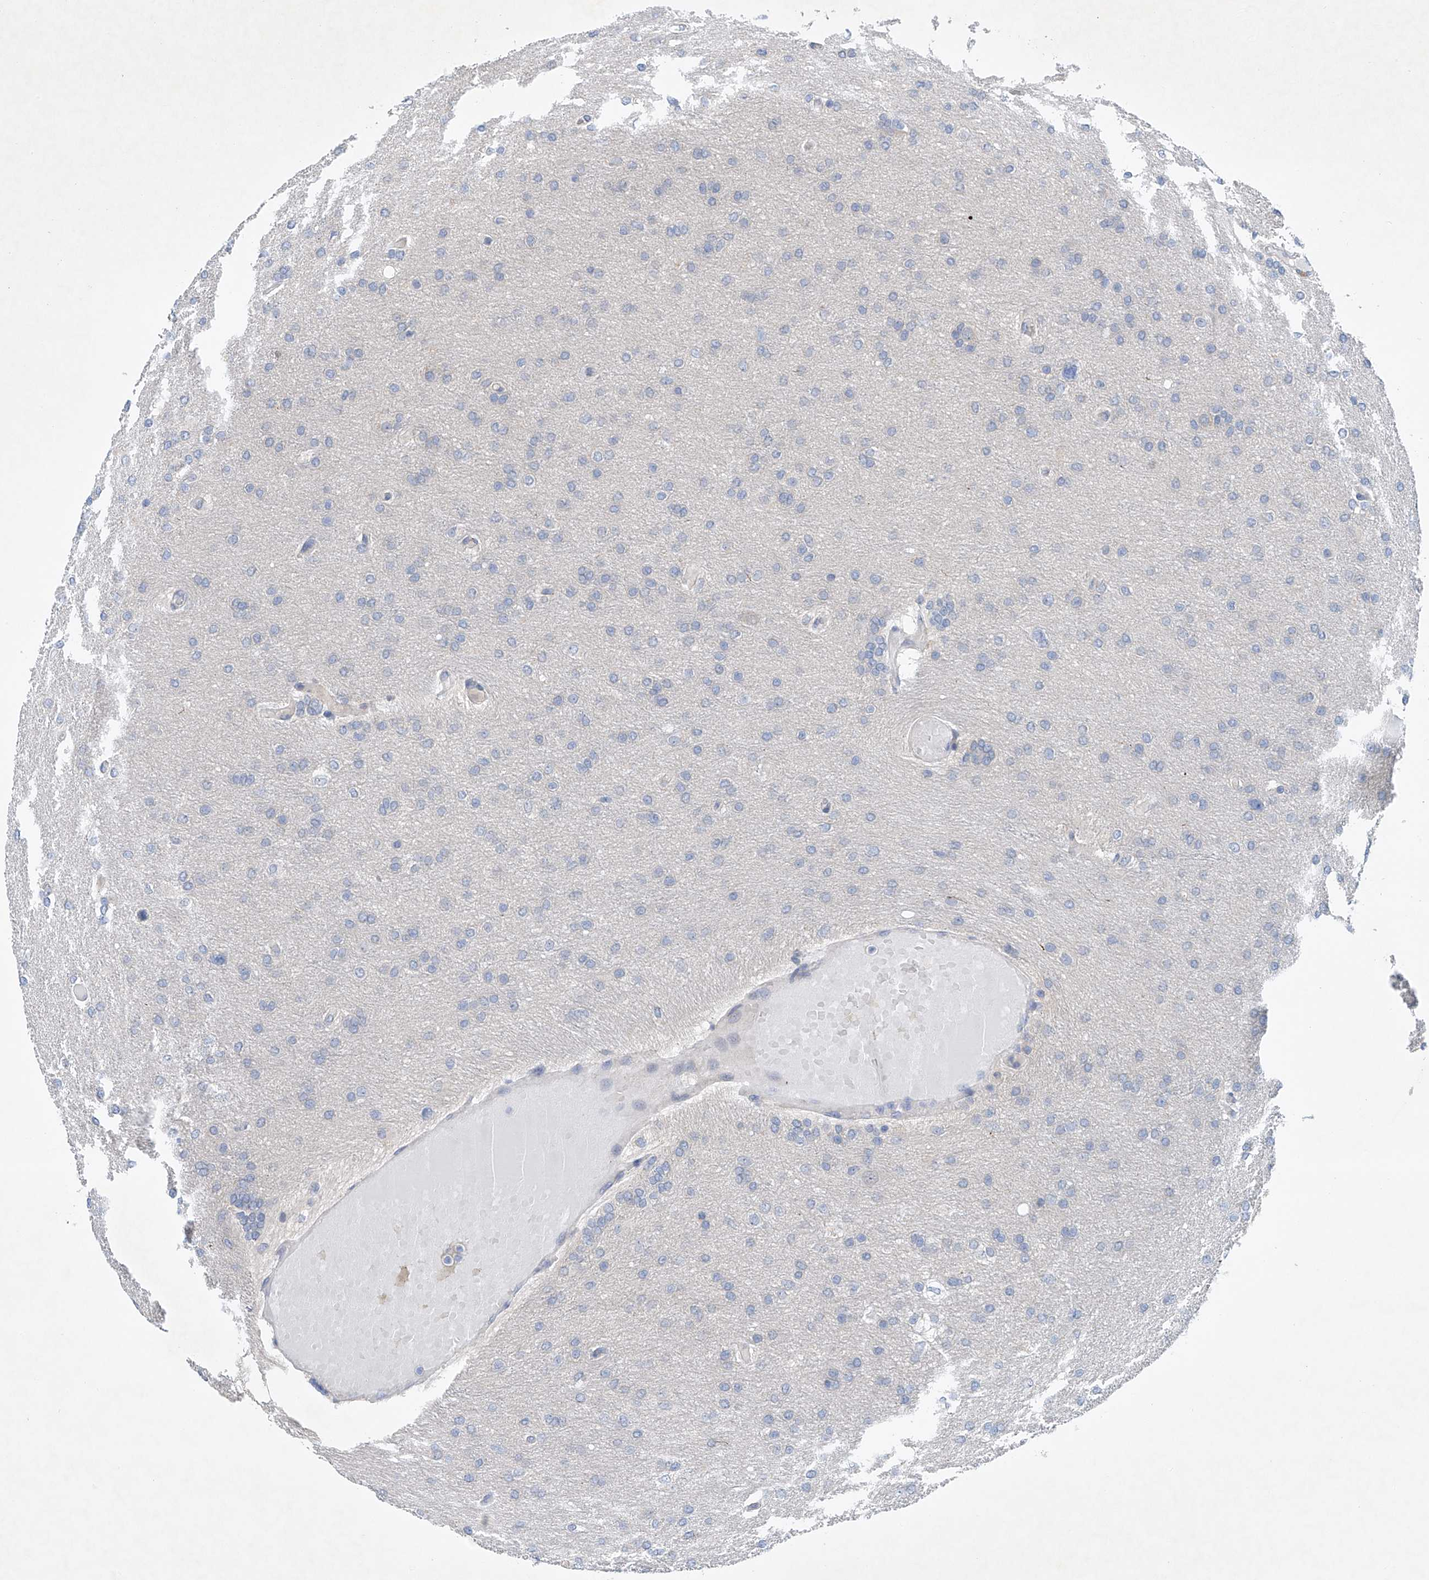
{"staining": {"intensity": "negative", "quantity": "none", "location": "none"}, "tissue": "glioma", "cell_type": "Tumor cells", "image_type": "cancer", "snomed": [{"axis": "morphology", "description": "Glioma, malignant, High grade"}, {"axis": "topography", "description": "Cerebral cortex"}], "caption": "DAB (3,3'-diaminobenzidine) immunohistochemical staining of glioma displays no significant expression in tumor cells.", "gene": "CEP85L", "patient": {"sex": "female", "age": 36}}